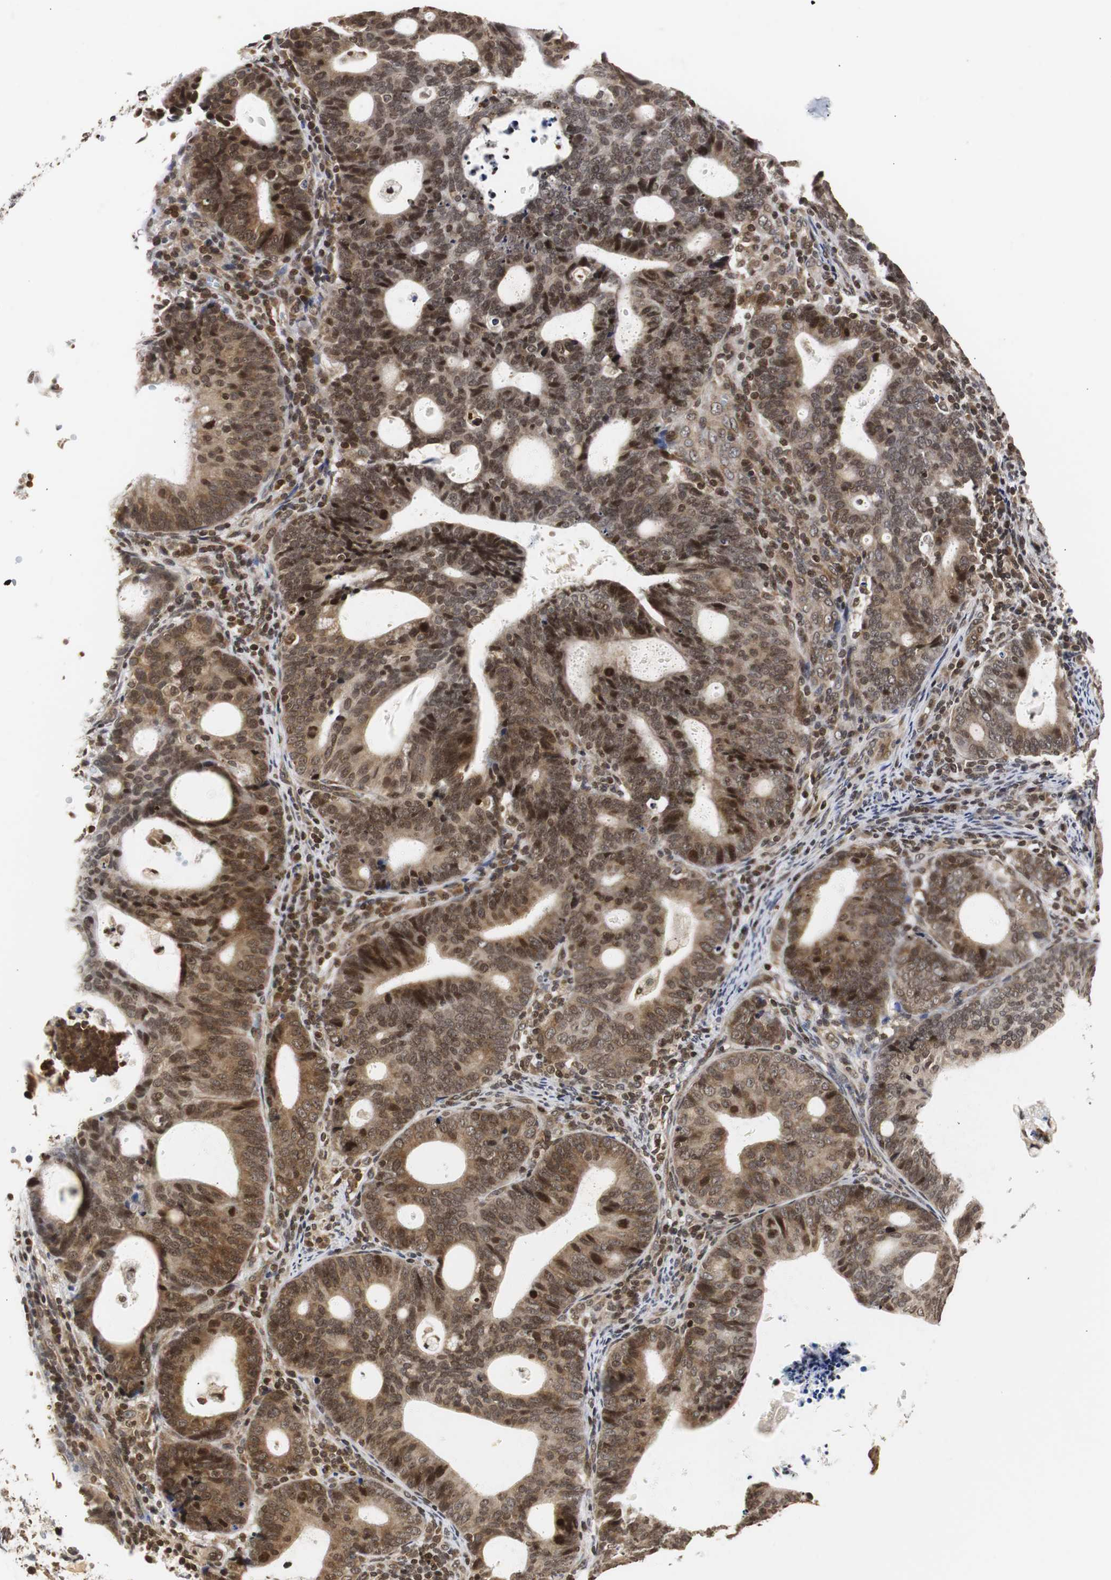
{"staining": {"intensity": "strong", "quantity": ">75%", "location": "cytoplasmic/membranous,nuclear"}, "tissue": "endometrial cancer", "cell_type": "Tumor cells", "image_type": "cancer", "snomed": [{"axis": "morphology", "description": "Adenocarcinoma, NOS"}, {"axis": "topography", "description": "Uterus"}], "caption": "An immunohistochemistry (IHC) photomicrograph of neoplastic tissue is shown. Protein staining in brown highlights strong cytoplasmic/membranous and nuclear positivity in endometrial cancer (adenocarcinoma) within tumor cells.", "gene": "ZFC3H1", "patient": {"sex": "female", "age": 83}}